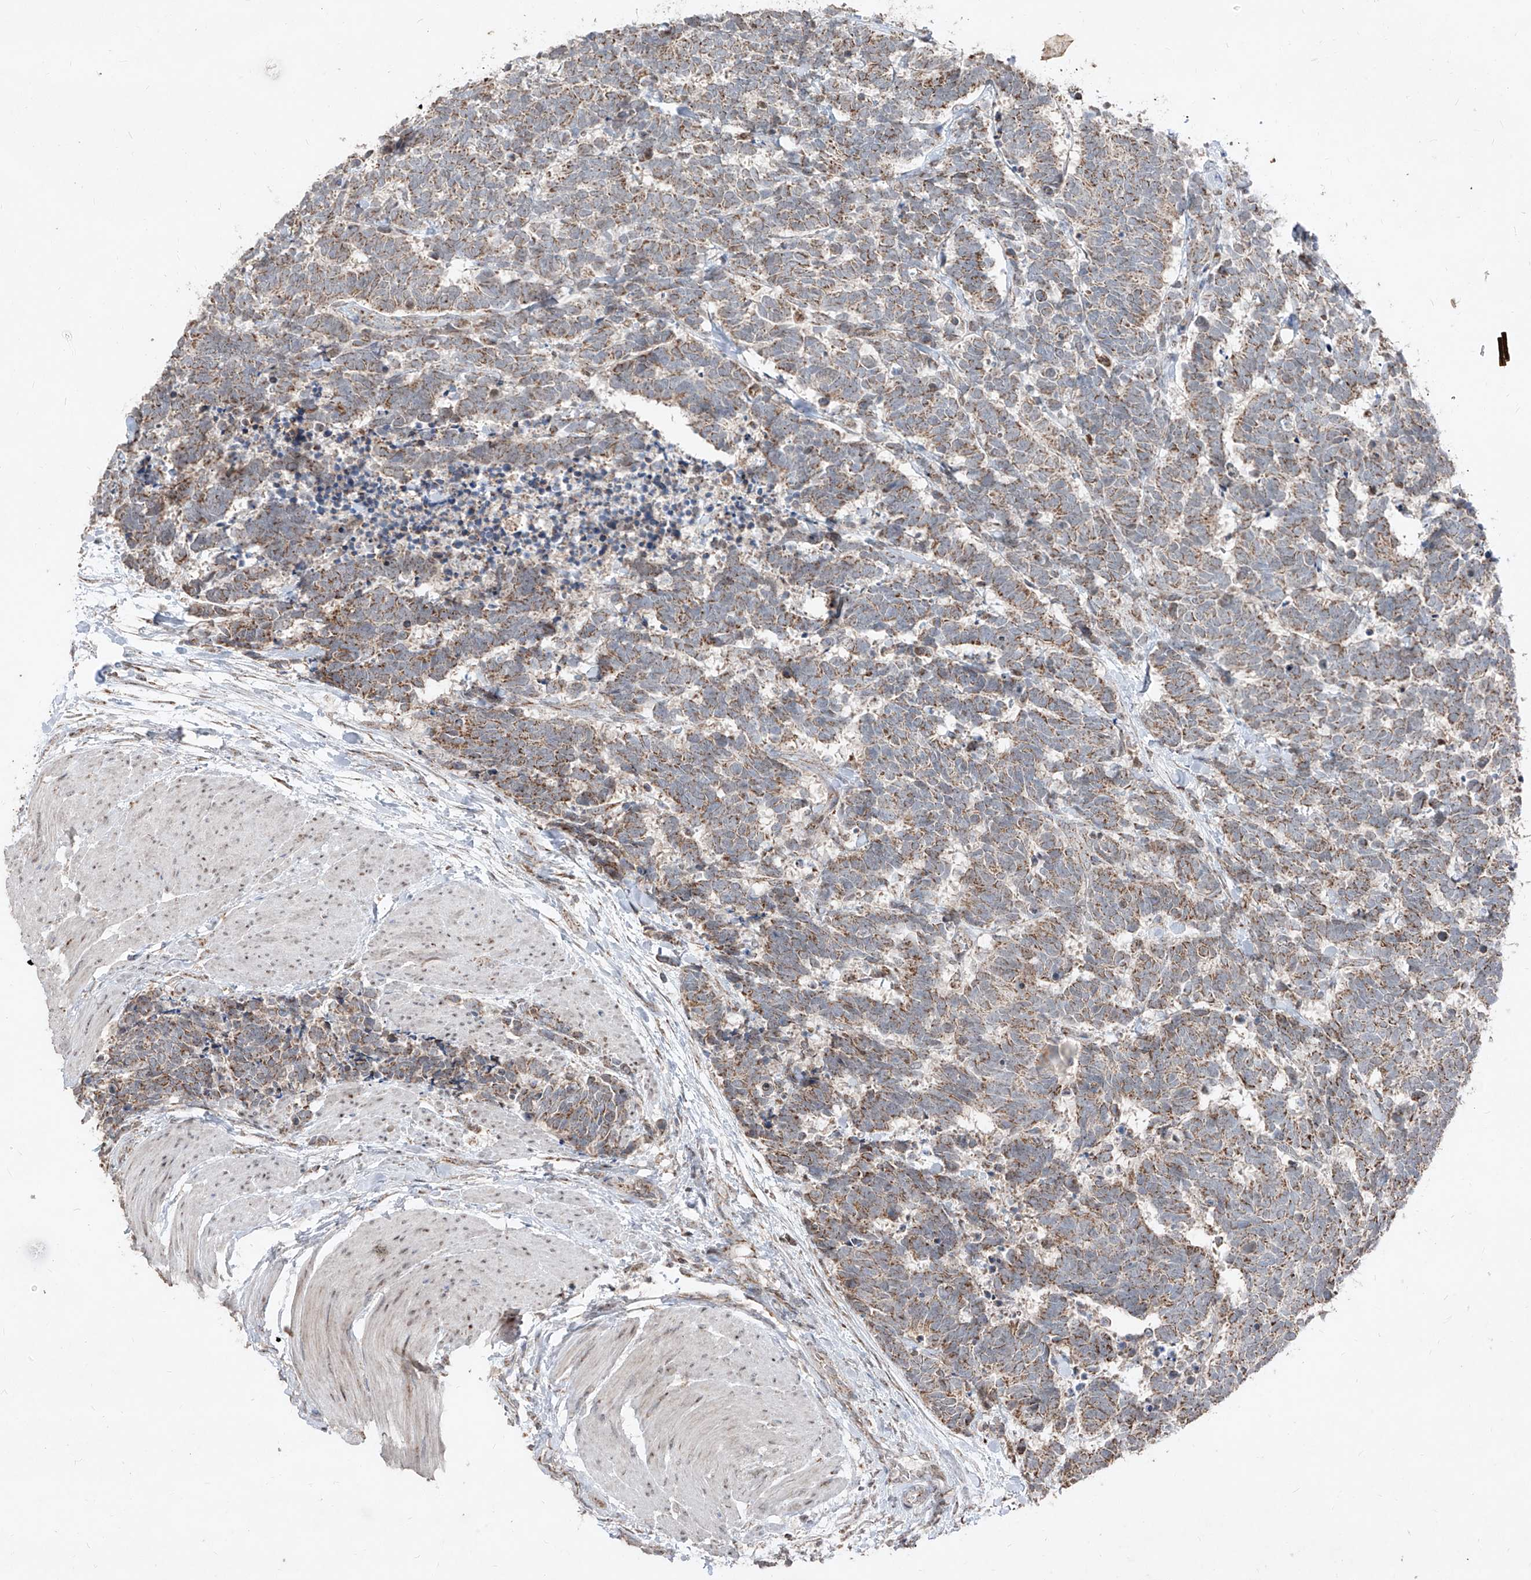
{"staining": {"intensity": "moderate", "quantity": ">75%", "location": "cytoplasmic/membranous"}, "tissue": "carcinoid", "cell_type": "Tumor cells", "image_type": "cancer", "snomed": [{"axis": "morphology", "description": "Carcinoma, NOS"}, {"axis": "morphology", "description": "Carcinoid, malignant, NOS"}, {"axis": "topography", "description": "Urinary bladder"}], "caption": "The image displays a brown stain indicating the presence of a protein in the cytoplasmic/membranous of tumor cells in carcinoid.", "gene": "NDUFB3", "patient": {"sex": "male", "age": 57}}